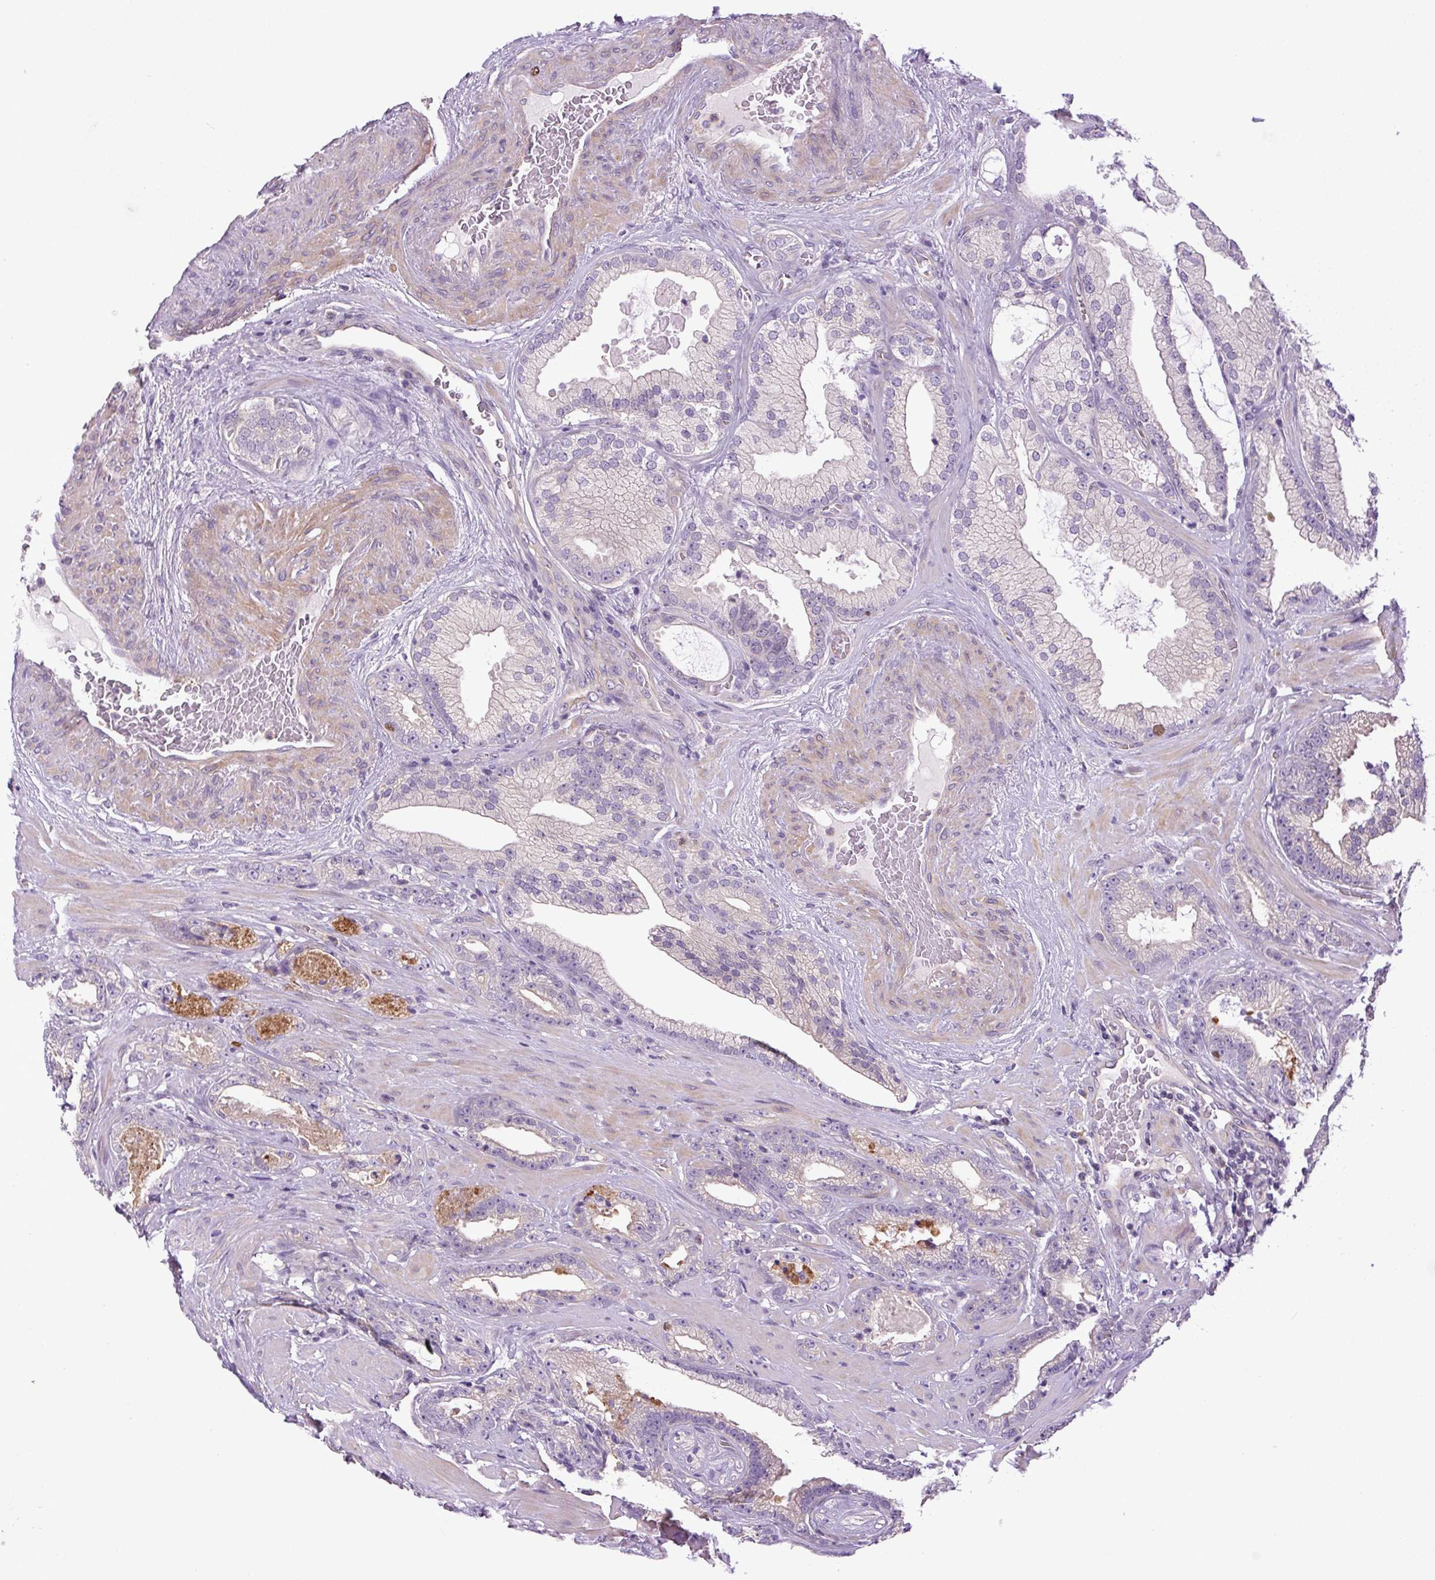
{"staining": {"intensity": "negative", "quantity": "none", "location": "none"}, "tissue": "prostate cancer", "cell_type": "Tumor cells", "image_type": "cancer", "snomed": [{"axis": "morphology", "description": "Adenocarcinoma, High grade"}, {"axis": "topography", "description": "Prostate"}], "caption": "Immunohistochemistry (IHC) image of neoplastic tissue: prostate adenocarcinoma (high-grade) stained with DAB reveals no significant protein staining in tumor cells.", "gene": "KIFC1", "patient": {"sex": "male", "age": 68}}